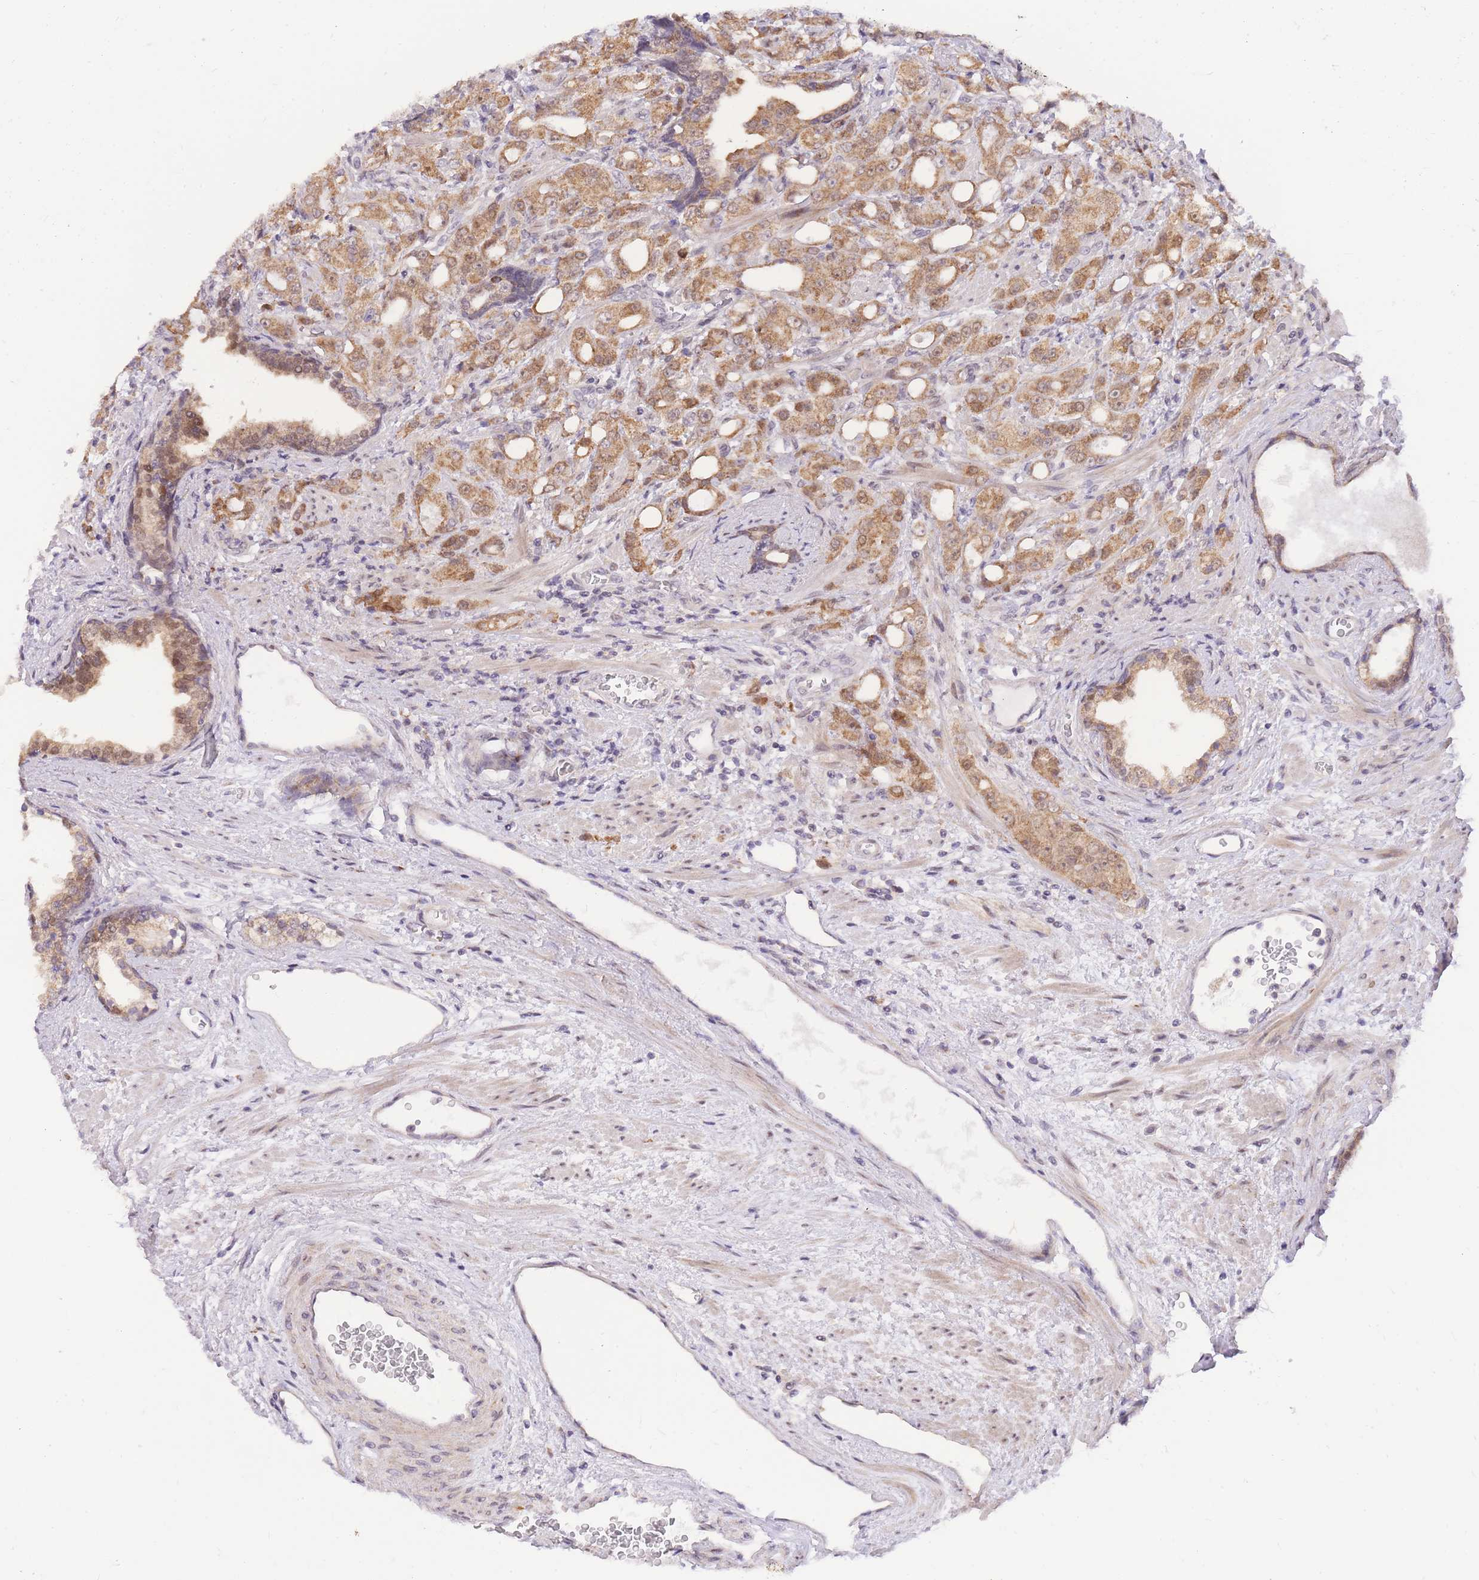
{"staining": {"intensity": "moderate", "quantity": ">75%", "location": "cytoplasmic/membranous"}, "tissue": "prostate cancer", "cell_type": "Tumor cells", "image_type": "cancer", "snomed": [{"axis": "morphology", "description": "Adenocarcinoma, High grade"}, {"axis": "topography", "description": "Prostate"}], "caption": "Human prostate high-grade adenocarcinoma stained with a protein marker shows moderate staining in tumor cells.", "gene": "MINDY2", "patient": {"sex": "male", "age": 69}}